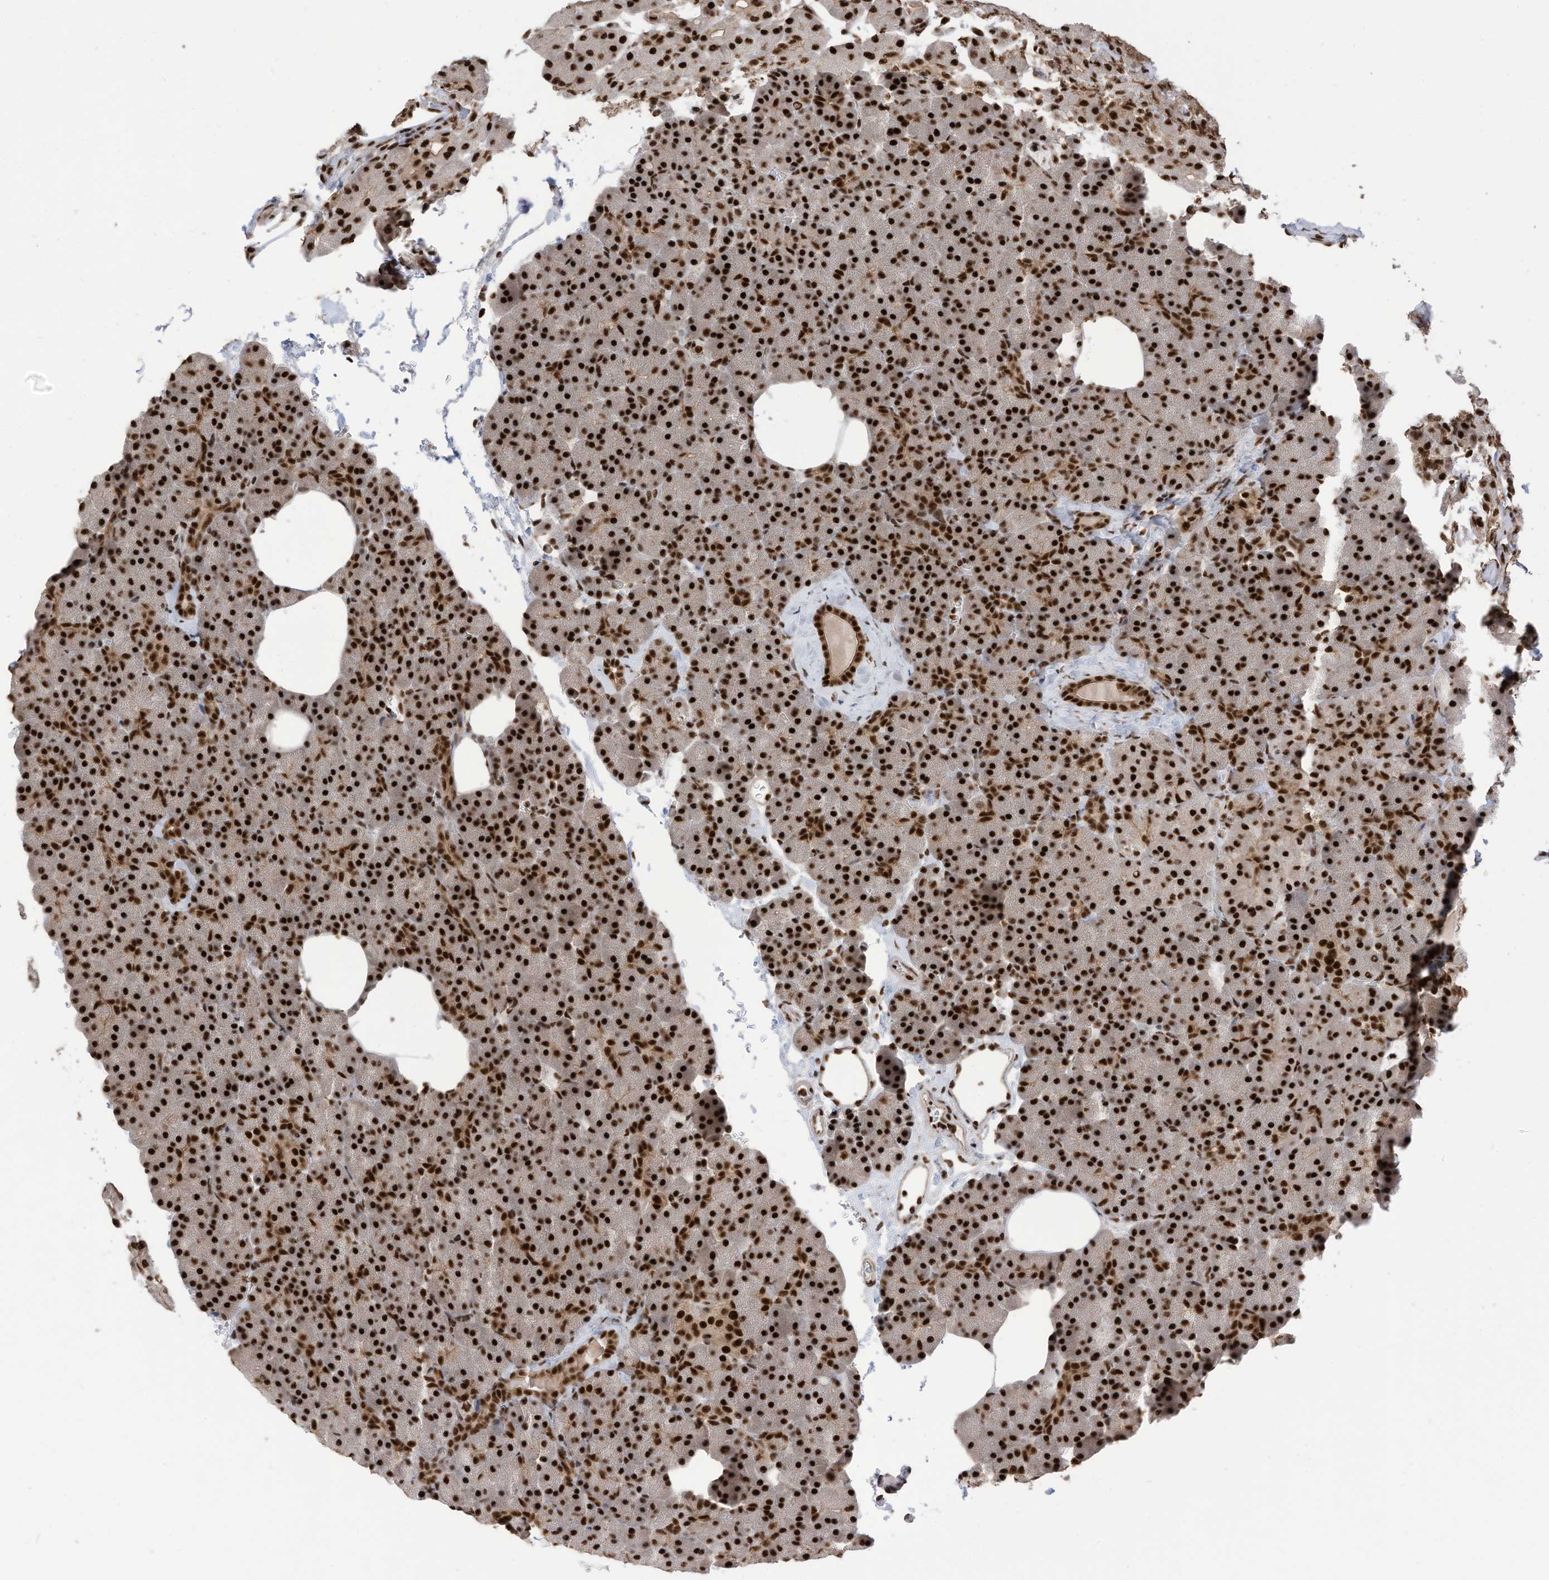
{"staining": {"intensity": "strong", "quantity": ">75%", "location": "nuclear"}, "tissue": "pancreas", "cell_type": "Exocrine glandular cells", "image_type": "normal", "snomed": [{"axis": "morphology", "description": "Normal tissue, NOS"}, {"axis": "morphology", "description": "Carcinoid, malignant, NOS"}, {"axis": "topography", "description": "Pancreas"}], "caption": "This histopathology image shows immunohistochemistry staining of benign human pancreas, with high strong nuclear staining in approximately >75% of exocrine glandular cells.", "gene": "SF3A3", "patient": {"sex": "female", "age": 35}}